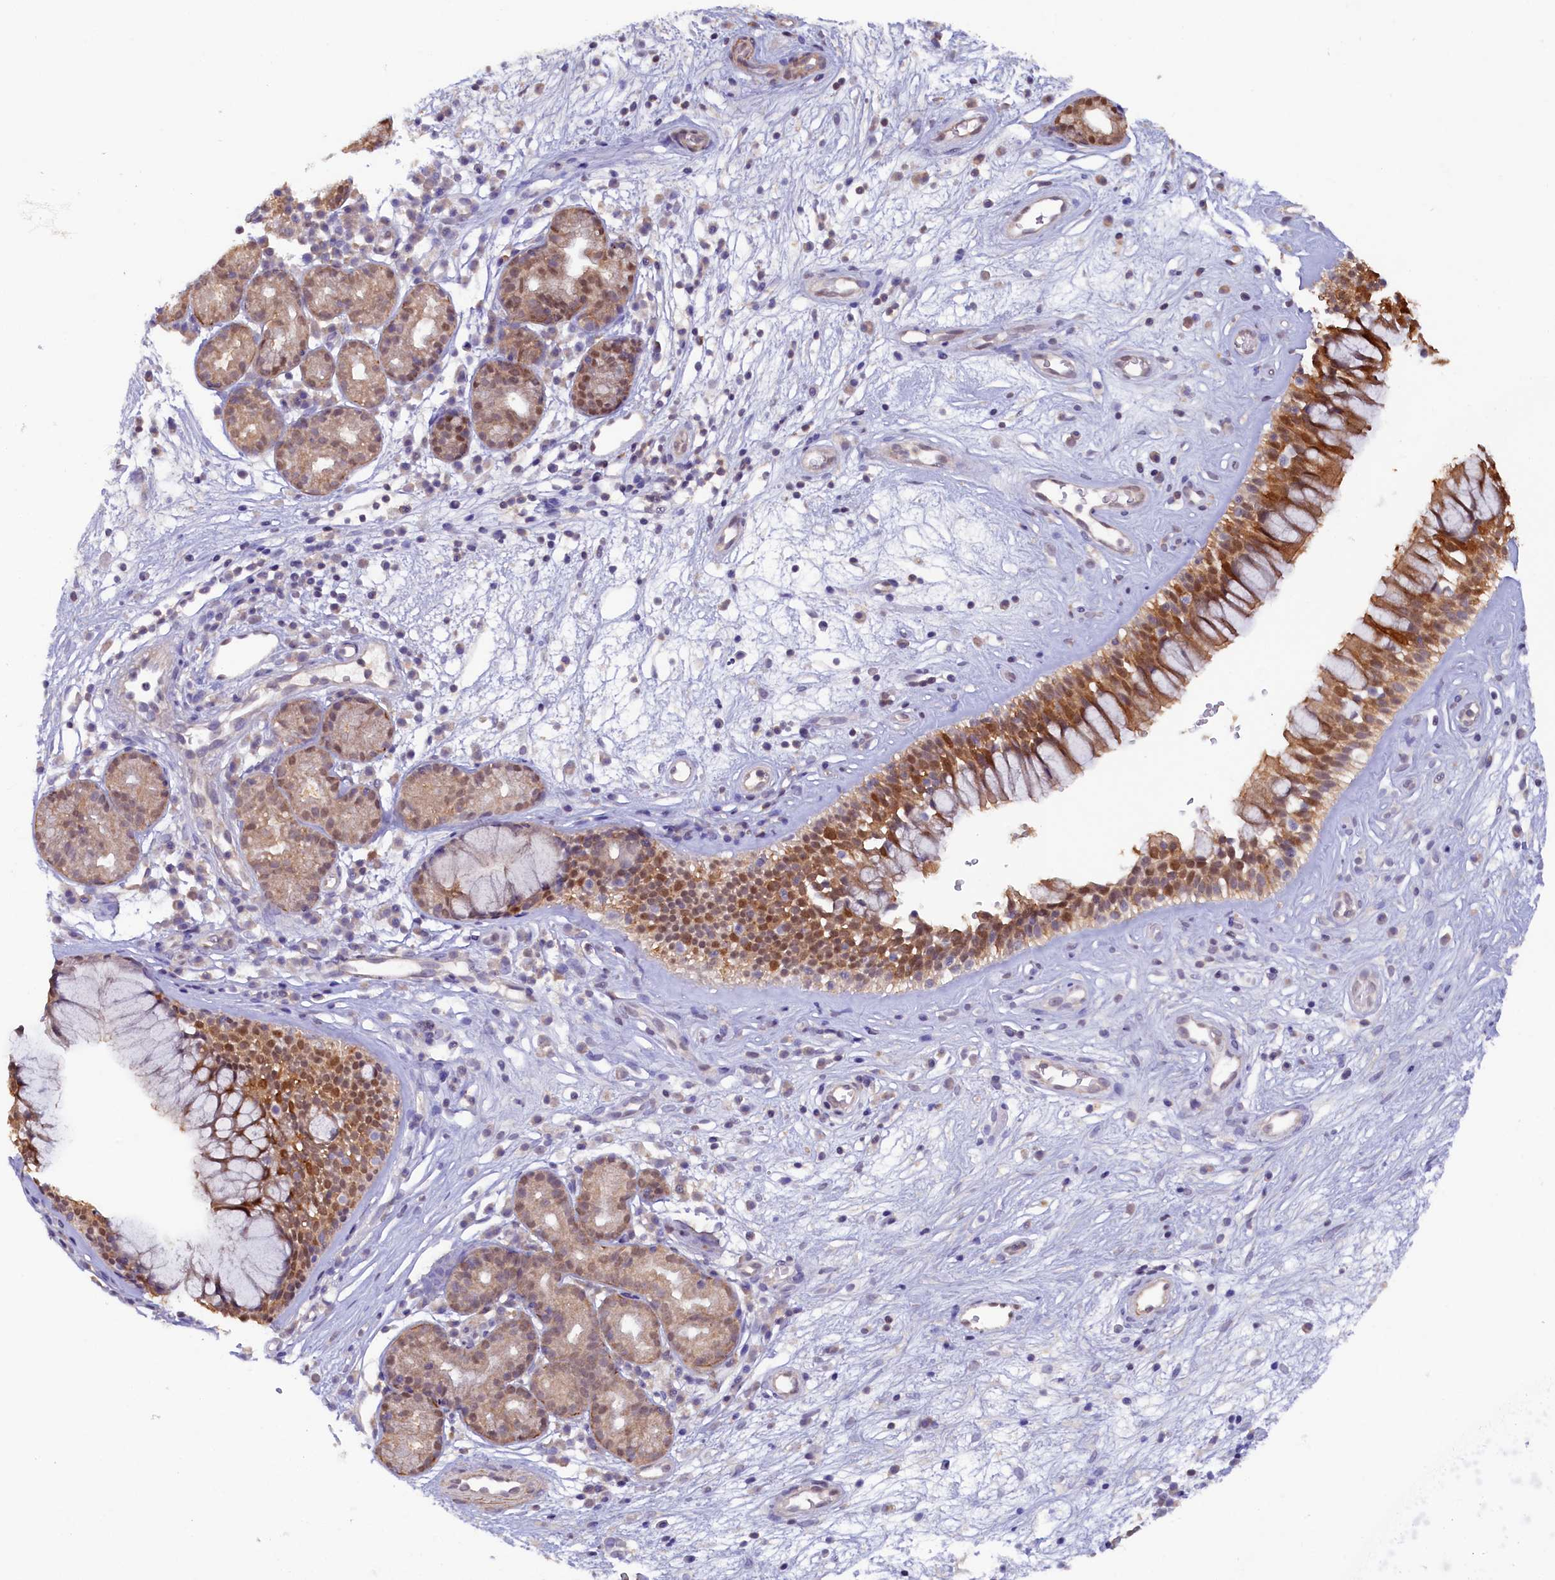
{"staining": {"intensity": "moderate", "quantity": ">75%", "location": "cytoplasmic/membranous,nuclear"}, "tissue": "nasopharynx", "cell_type": "Respiratory epithelial cells", "image_type": "normal", "snomed": [{"axis": "morphology", "description": "Normal tissue, NOS"}, {"axis": "topography", "description": "Nasopharynx"}], "caption": "A high-resolution image shows immunohistochemistry (IHC) staining of benign nasopharynx, which displays moderate cytoplasmic/membranous,nuclear positivity in about >75% of respiratory epithelial cells.", "gene": "JPT2", "patient": {"sex": "male", "age": 32}}